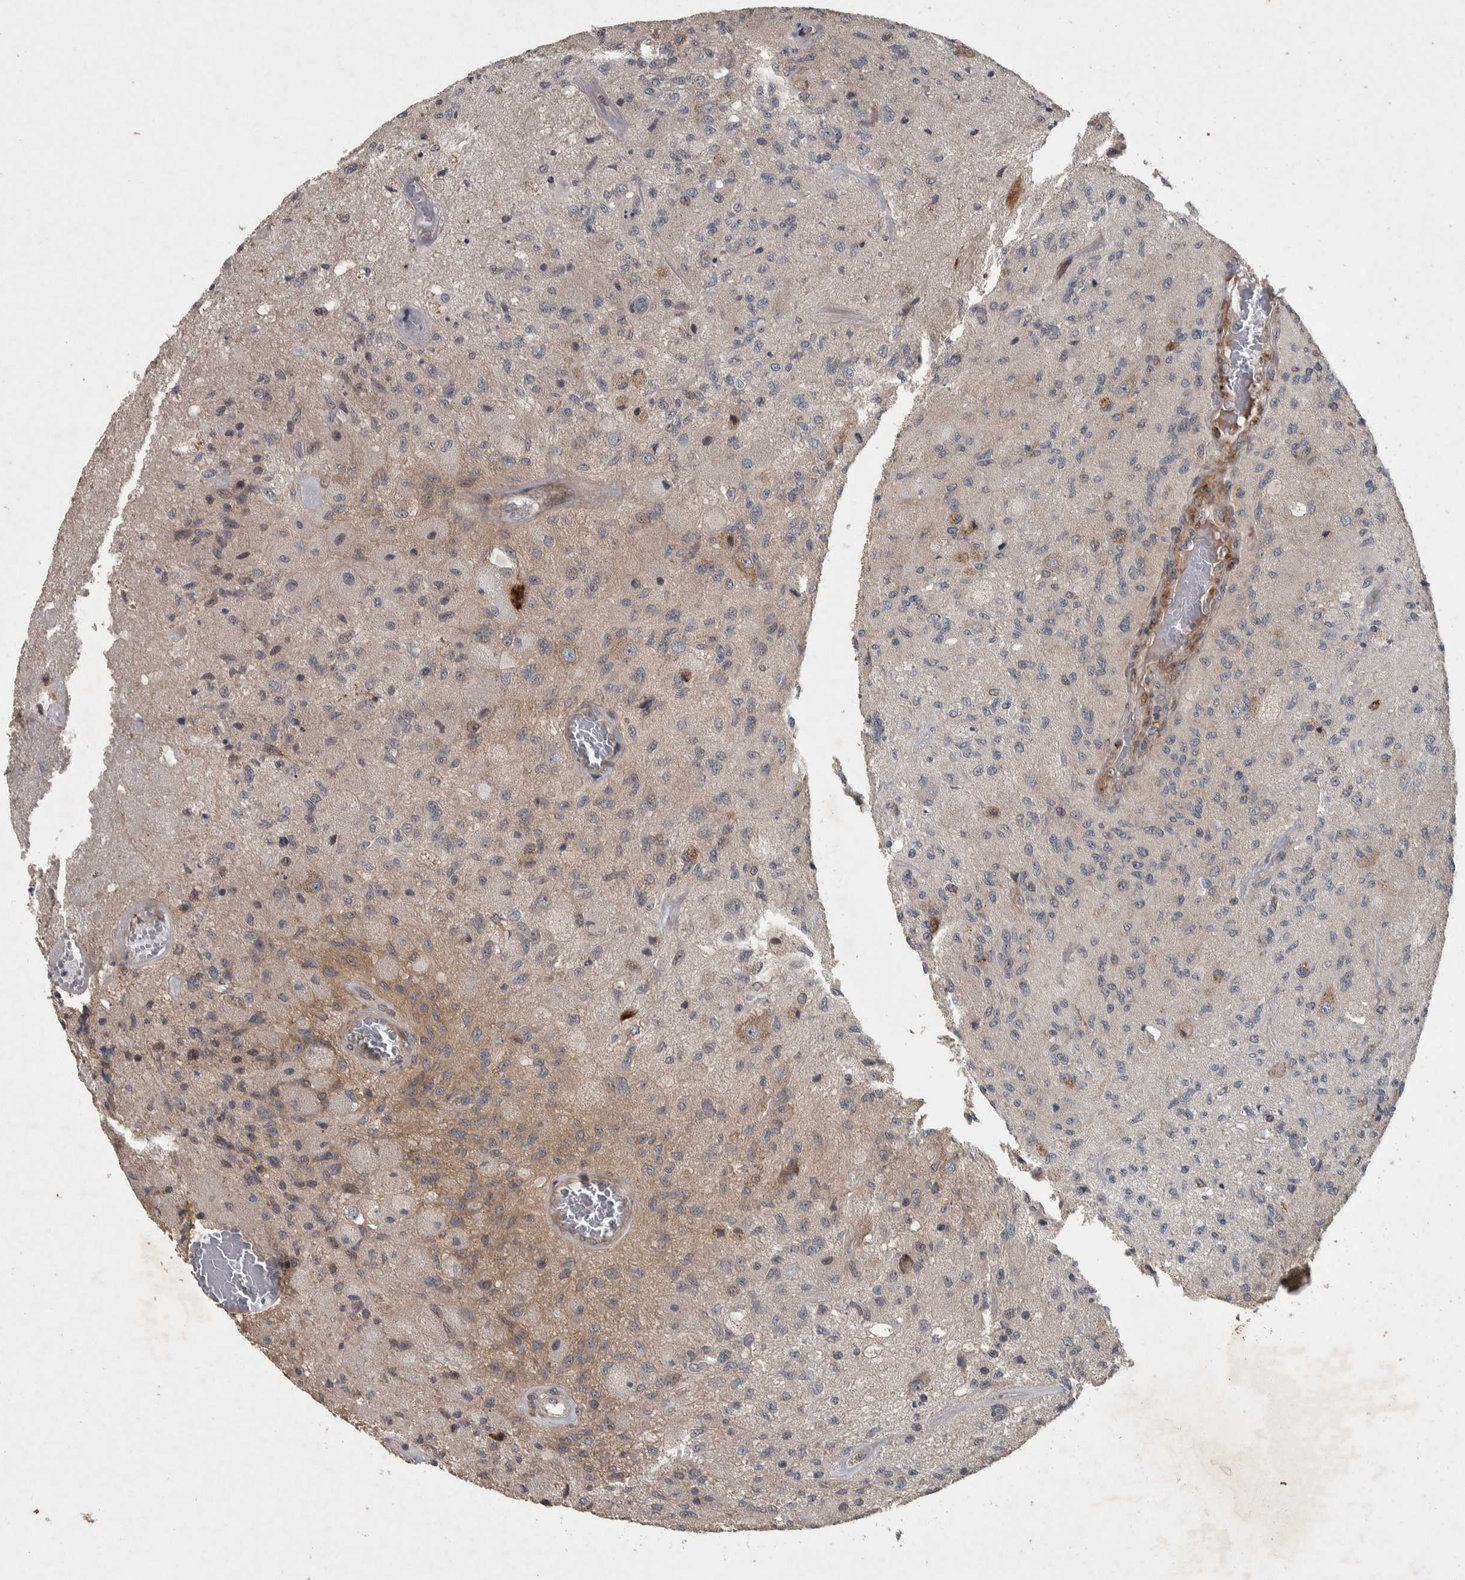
{"staining": {"intensity": "weak", "quantity": "<25%", "location": "cytoplasmic/membranous"}, "tissue": "glioma", "cell_type": "Tumor cells", "image_type": "cancer", "snomed": [{"axis": "morphology", "description": "Normal tissue, NOS"}, {"axis": "morphology", "description": "Glioma, malignant, High grade"}, {"axis": "topography", "description": "Cerebral cortex"}], "caption": "High-grade glioma (malignant) was stained to show a protein in brown. There is no significant expression in tumor cells. (DAB immunohistochemistry (IHC), high magnification).", "gene": "ERAL1", "patient": {"sex": "male", "age": 77}}